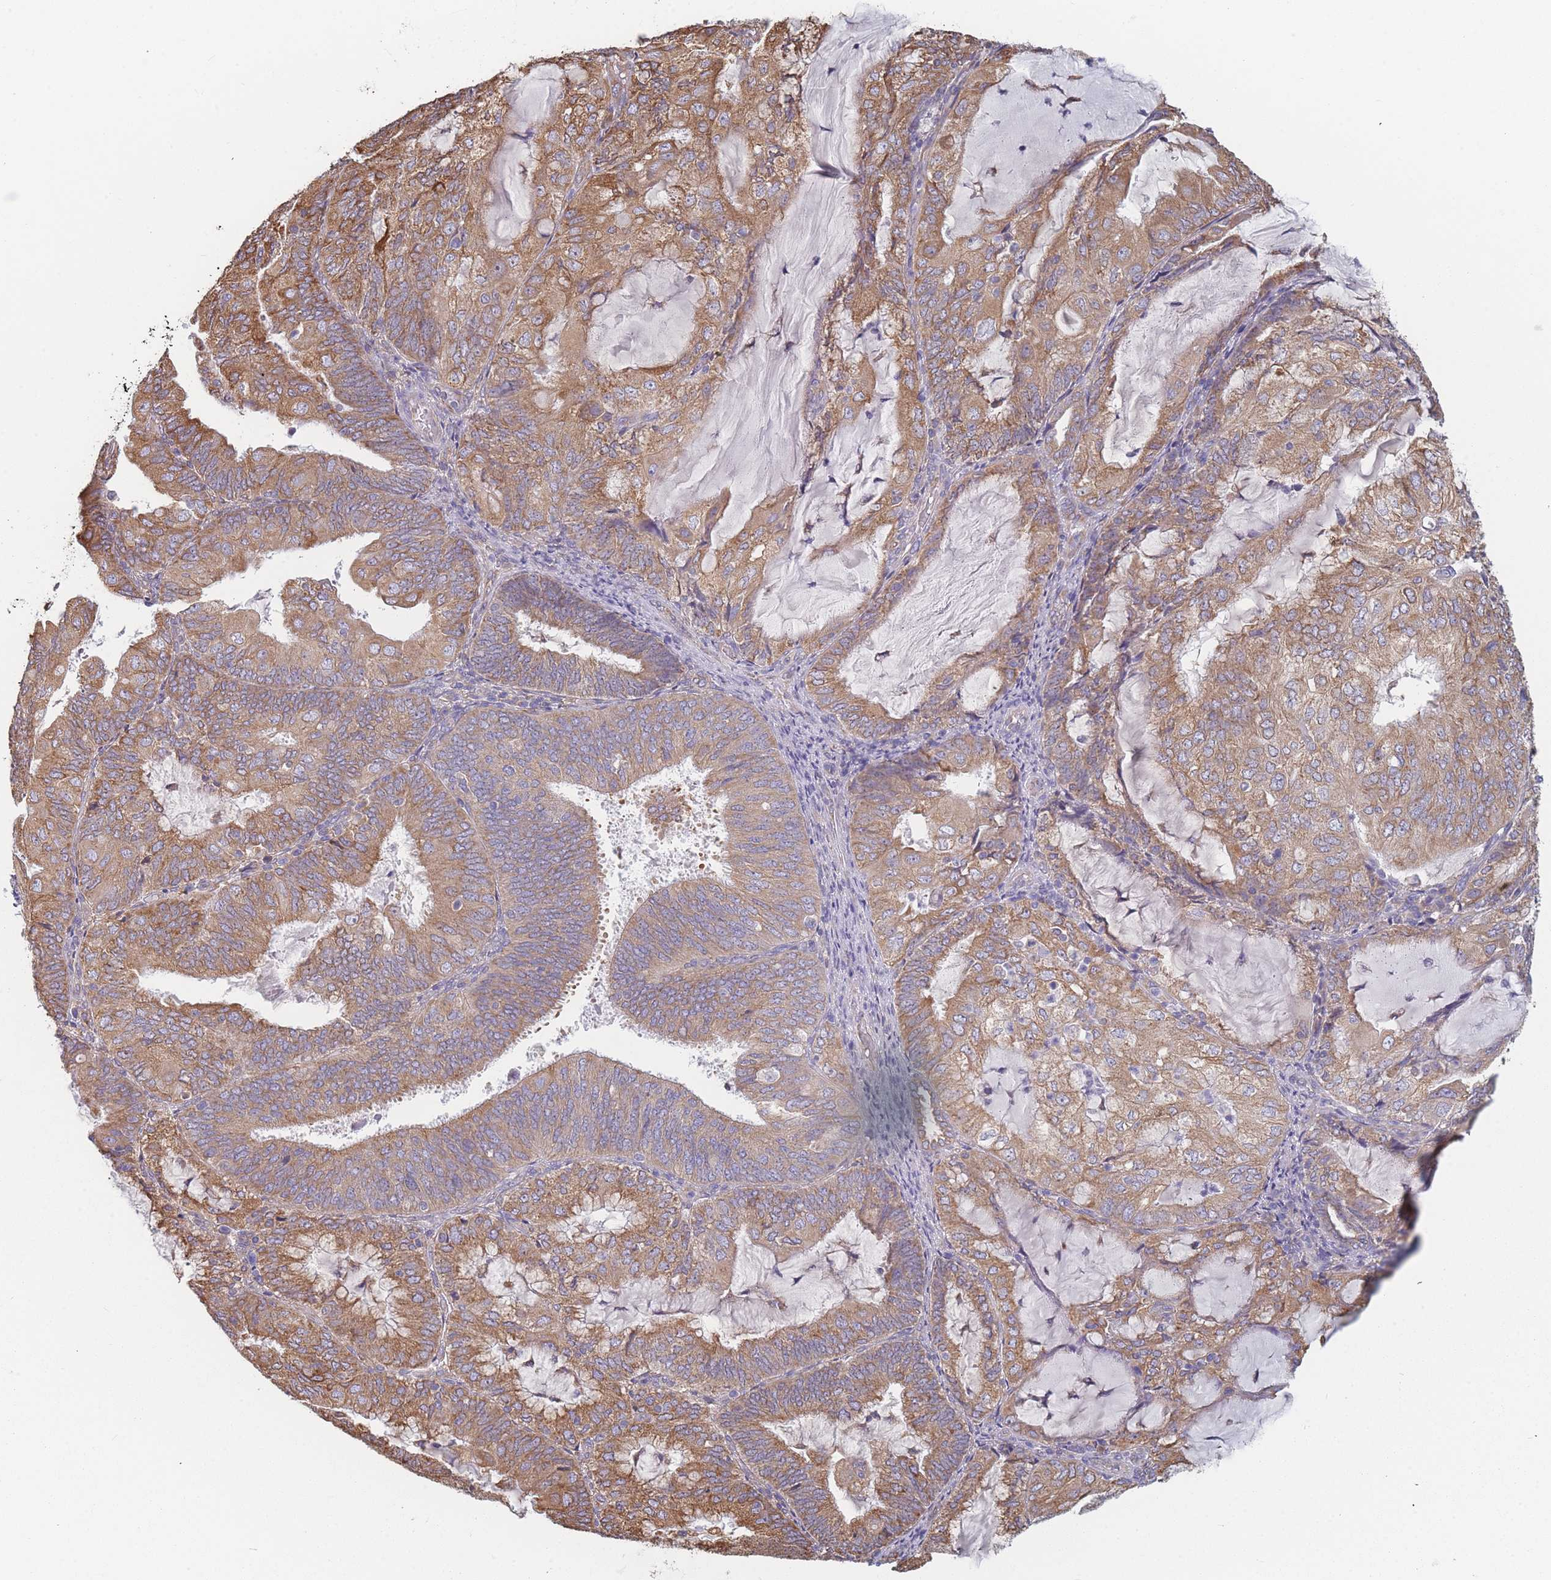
{"staining": {"intensity": "moderate", "quantity": ">75%", "location": "cytoplasmic/membranous"}, "tissue": "endometrial cancer", "cell_type": "Tumor cells", "image_type": "cancer", "snomed": [{"axis": "morphology", "description": "Adenocarcinoma, NOS"}, {"axis": "topography", "description": "Endometrium"}], "caption": "IHC staining of adenocarcinoma (endometrial), which demonstrates medium levels of moderate cytoplasmic/membranous expression in approximately >75% of tumor cells indicating moderate cytoplasmic/membranous protein staining. The staining was performed using DAB (brown) for protein detection and nuclei were counterstained in hematoxylin (blue).", "gene": "OR7C2", "patient": {"sex": "female", "age": 81}}